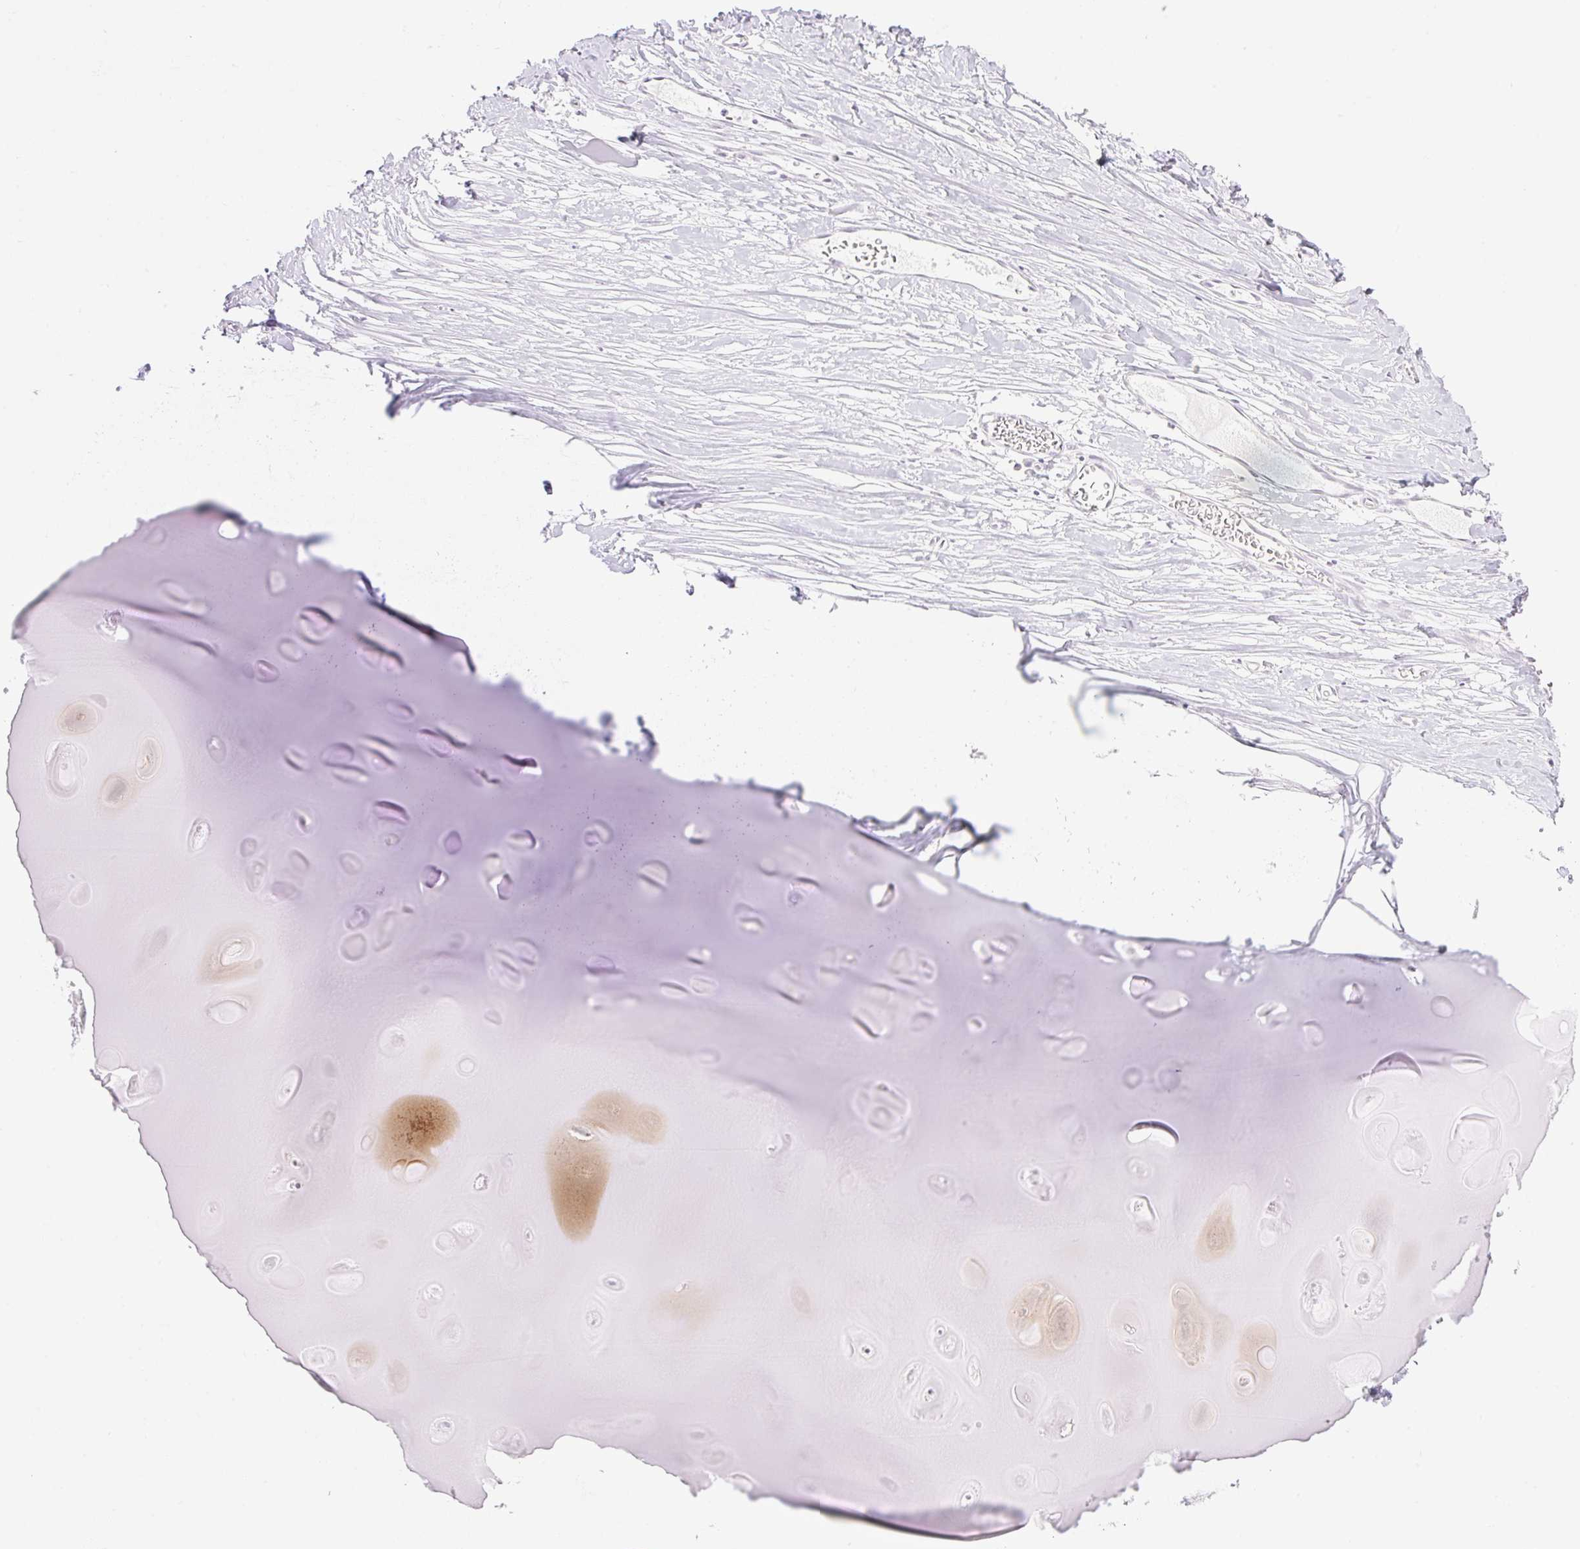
{"staining": {"intensity": "negative", "quantity": "none", "location": "none"}, "tissue": "soft tissue", "cell_type": "Chondrocytes", "image_type": "normal", "snomed": [{"axis": "morphology", "description": "Normal tissue, NOS"}, {"axis": "topography", "description": "Cartilage tissue"}], "caption": "High magnification brightfield microscopy of normal soft tissue stained with DAB (brown) and counterstained with hematoxylin (blue): chondrocytes show no significant expression. Brightfield microscopy of immunohistochemistry (IHC) stained with DAB (brown) and hematoxylin (blue), captured at high magnification.", "gene": "PALM3", "patient": {"sex": "male", "age": 57}}